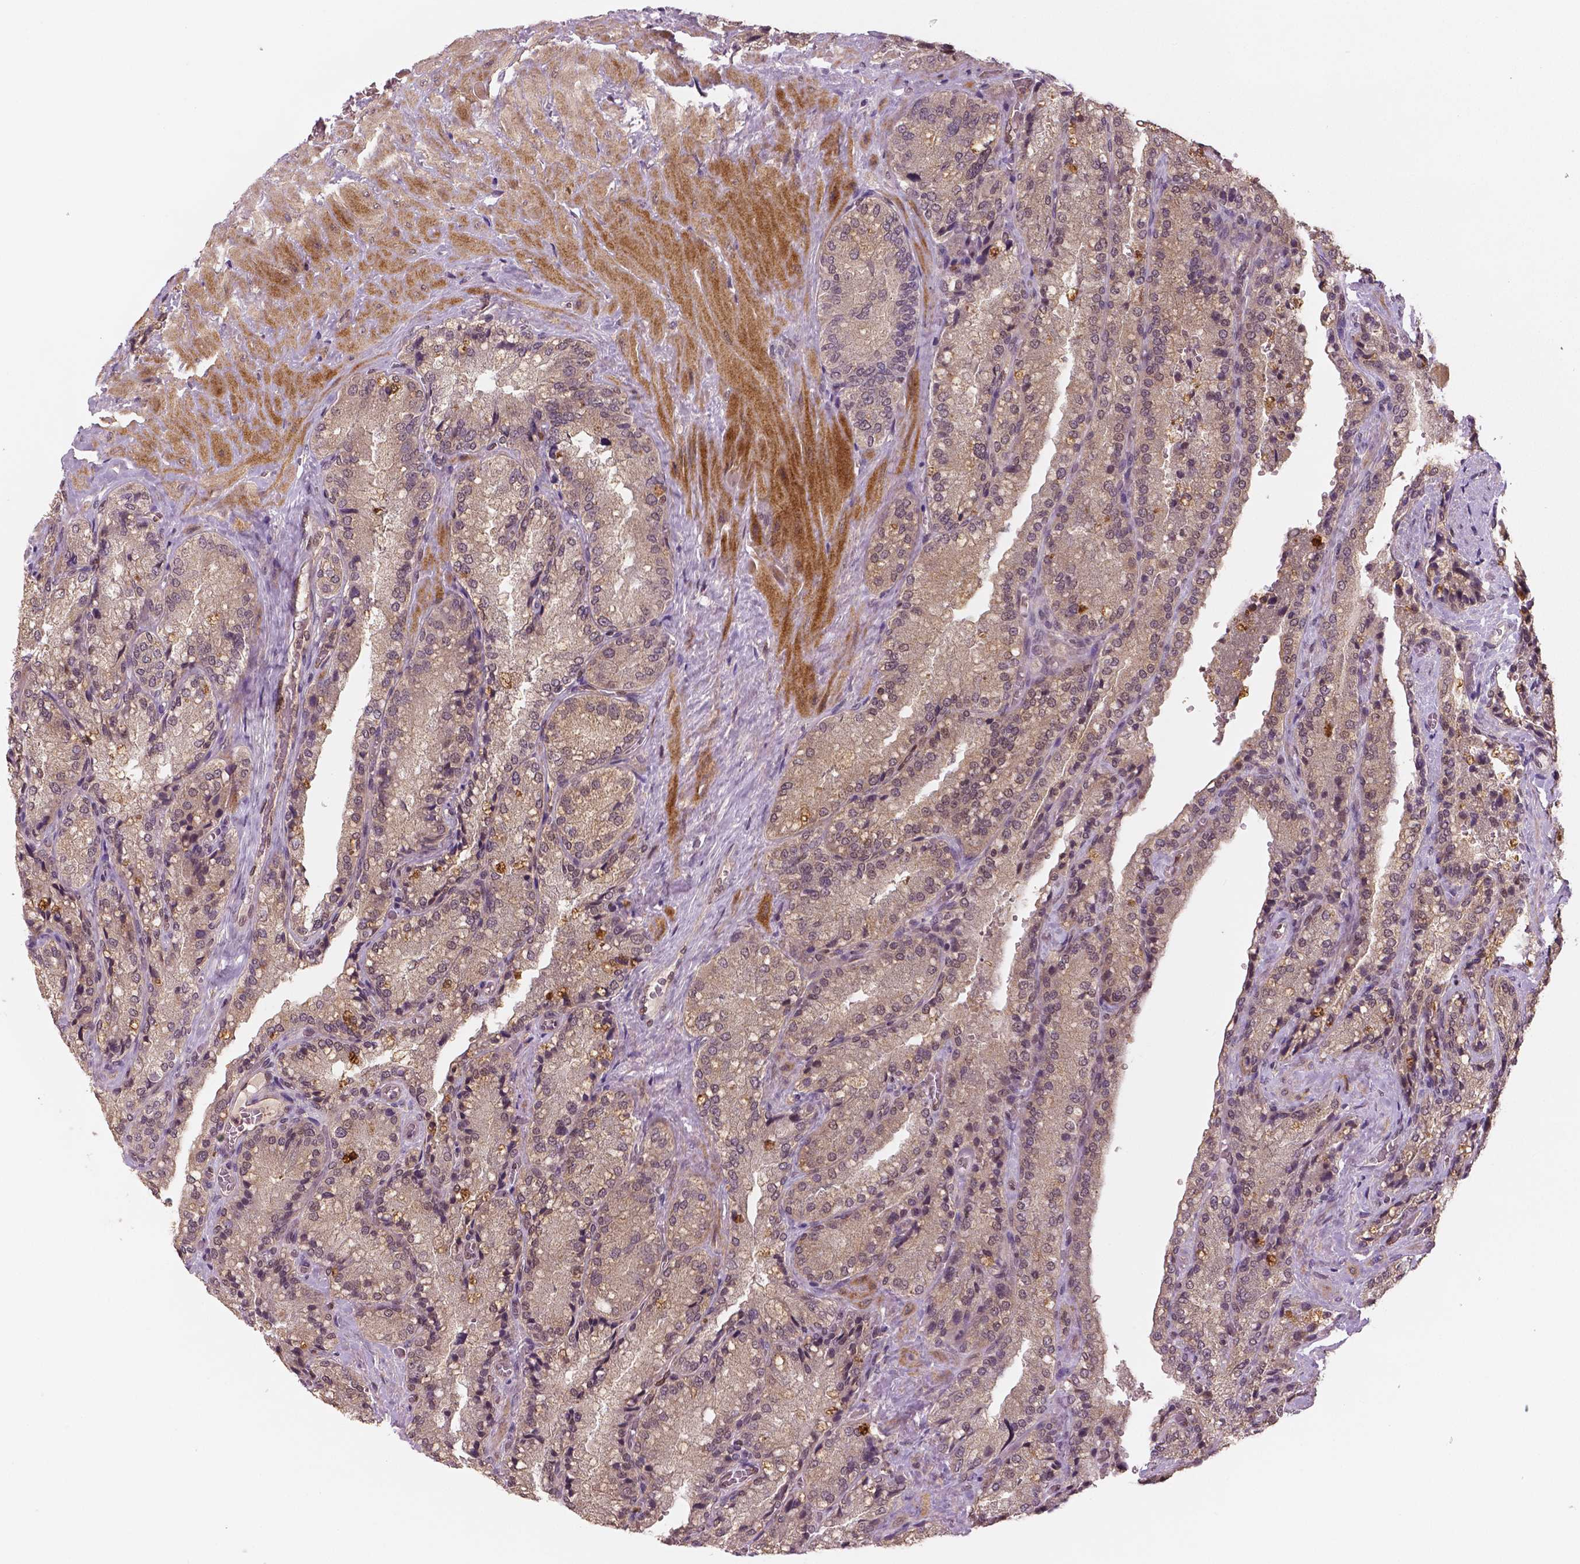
{"staining": {"intensity": "moderate", "quantity": "<25%", "location": "cytoplasmic/membranous,nuclear"}, "tissue": "seminal vesicle", "cell_type": "Glandular cells", "image_type": "normal", "snomed": [{"axis": "morphology", "description": "Normal tissue, NOS"}, {"axis": "topography", "description": "Seminal veicle"}], "caption": "Immunohistochemical staining of normal human seminal vesicle shows low levels of moderate cytoplasmic/membranous,nuclear expression in approximately <25% of glandular cells.", "gene": "STAT3", "patient": {"sex": "male", "age": 57}}